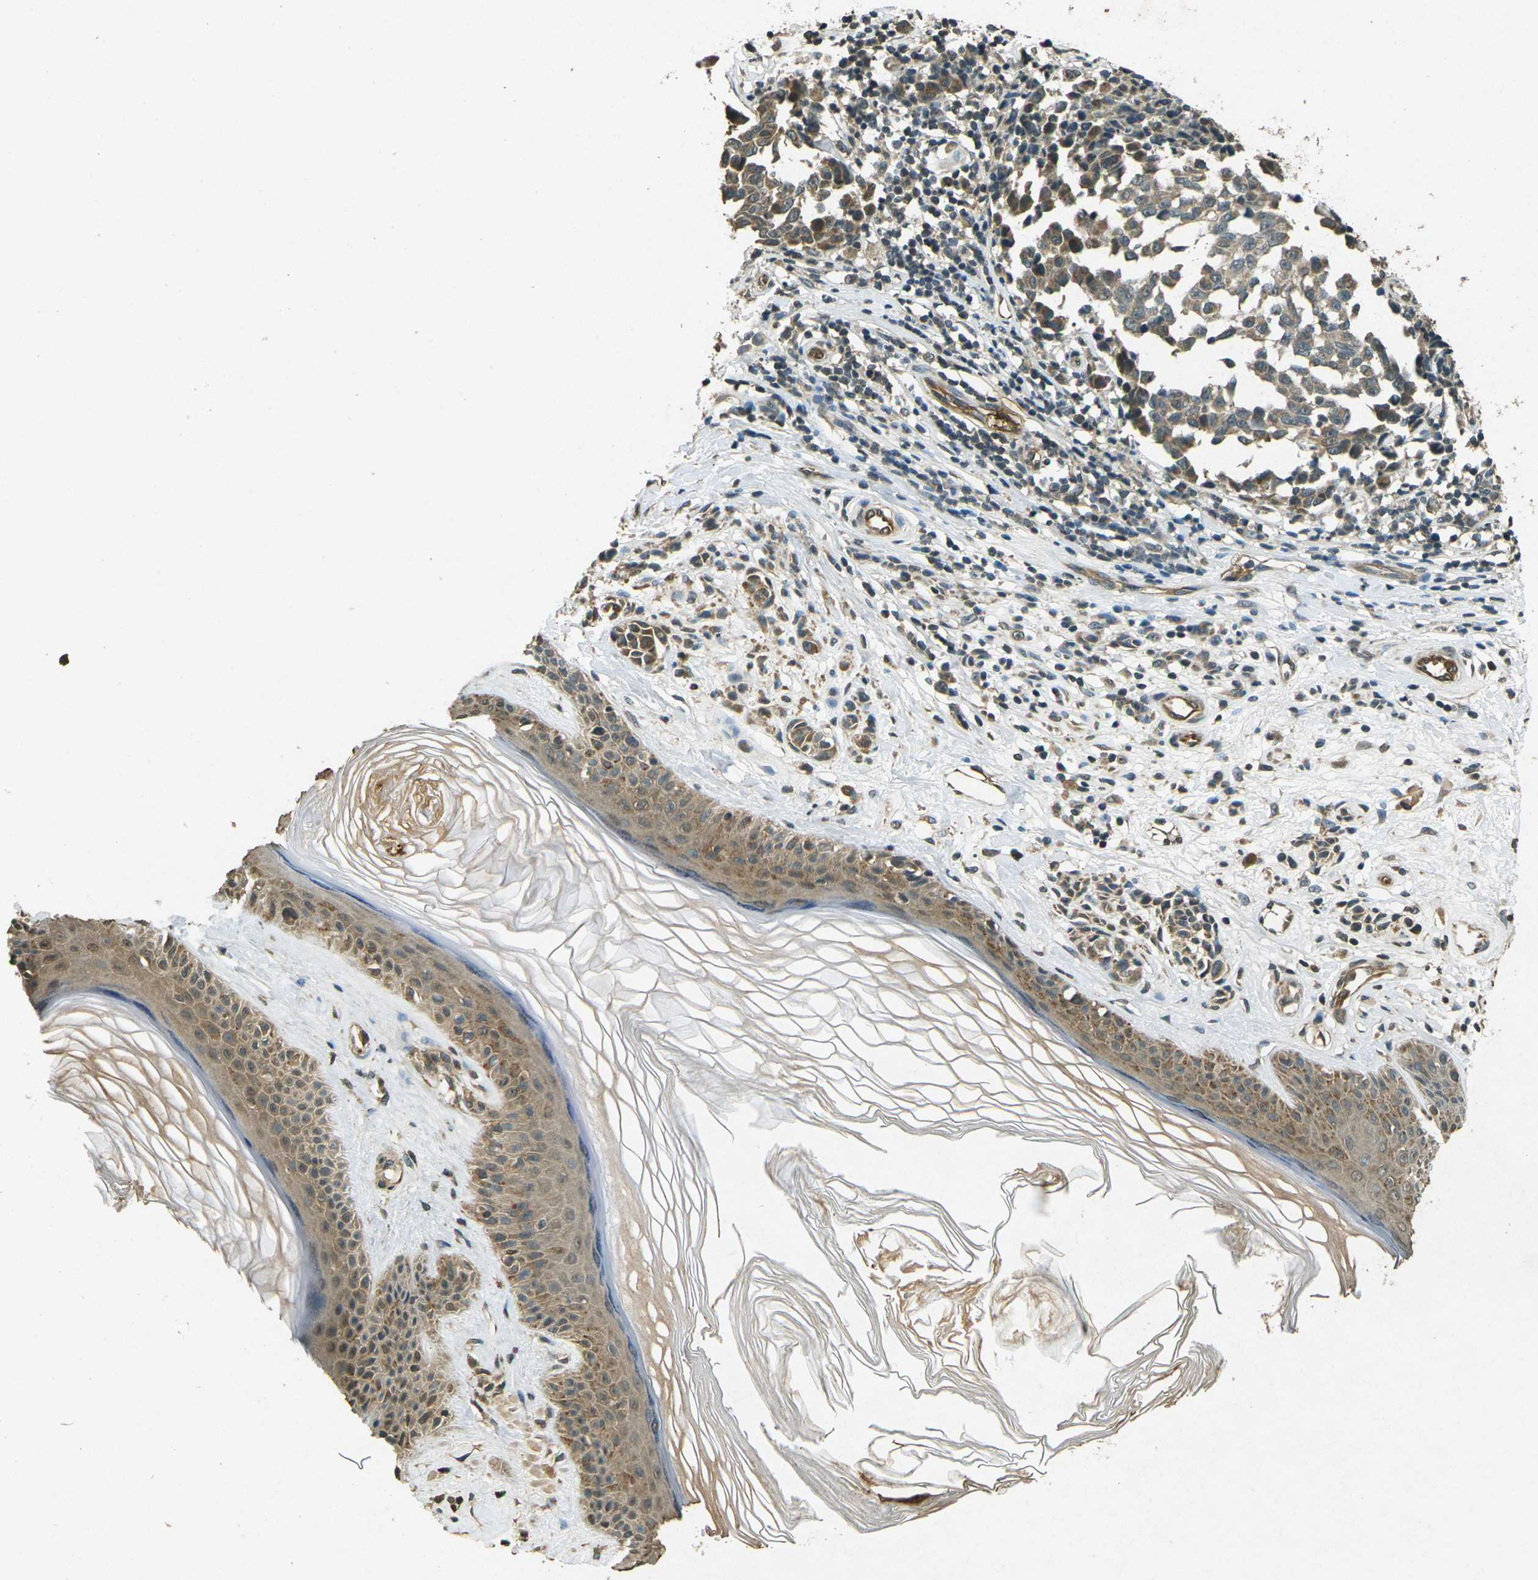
{"staining": {"intensity": "moderate", "quantity": ">75%", "location": "cytoplasmic/membranous"}, "tissue": "melanoma", "cell_type": "Tumor cells", "image_type": "cancer", "snomed": [{"axis": "morphology", "description": "Malignant melanoma, NOS"}, {"axis": "topography", "description": "Skin"}], "caption": "Protein expression analysis of human melanoma reveals moderate cytoplasmic/membranous staining in approximately >75% of tumor cells.", "gene": "PDE2A", "patient": {"sex": "female", "age": 64}}